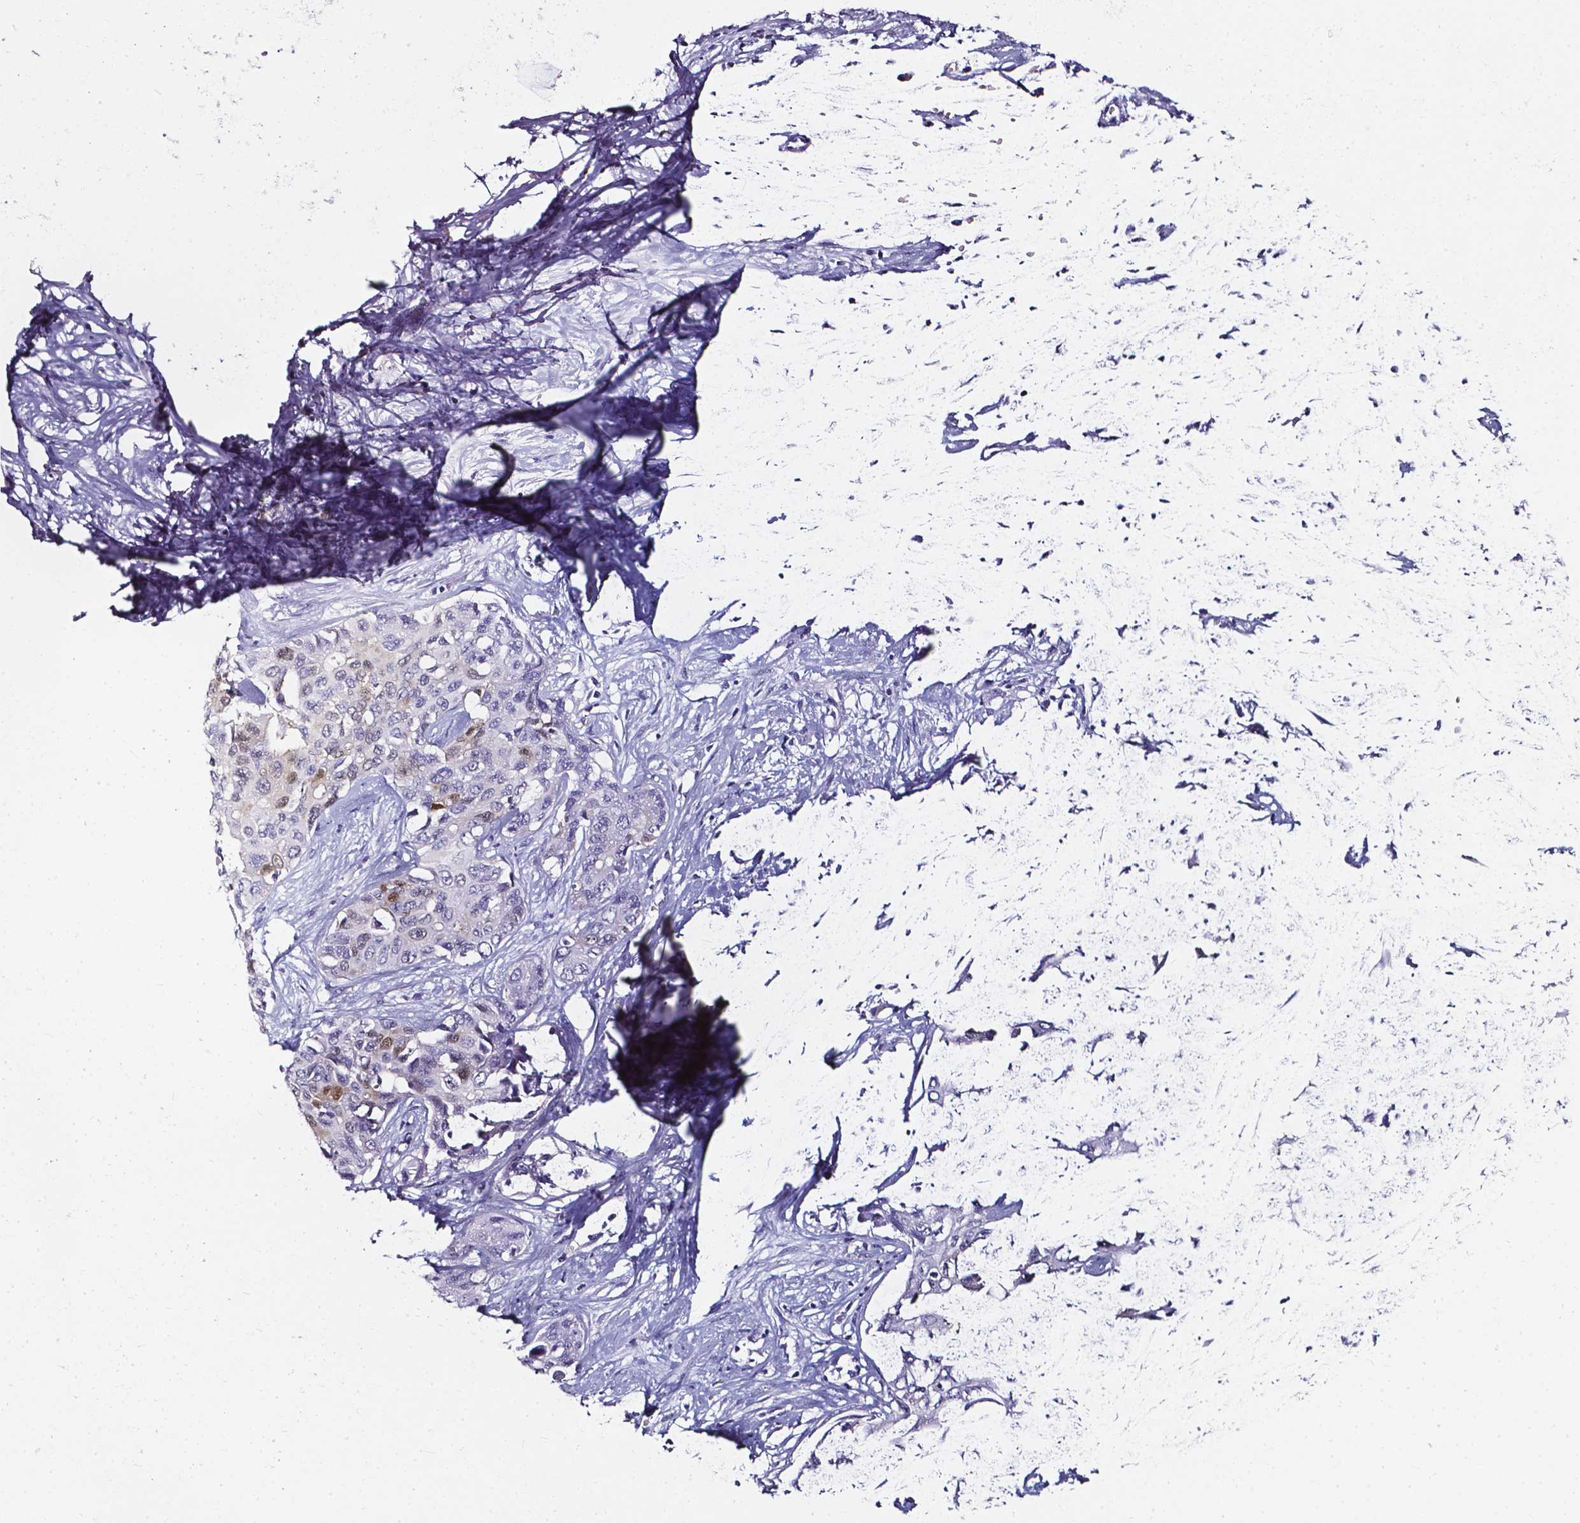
{"staining": {"intensity": "weak", "quantity": "<25%", "location": "nuclear"}, "tissue": "liver cancer", "cell_type": "Tumor cells", "image_type": "cancer", "snomed": [{"axis": "morphology", "description": "Cholangiocarcinoma"}, {"axis": "topography", "description": "Liver"}], "caption": "Immunohistochemical staining of cholangiocarcinoma (liver) displays no significant expression in tumor cells.", "gene": "AKR1B10", "patient": {"sex": "female", "age": 65}}